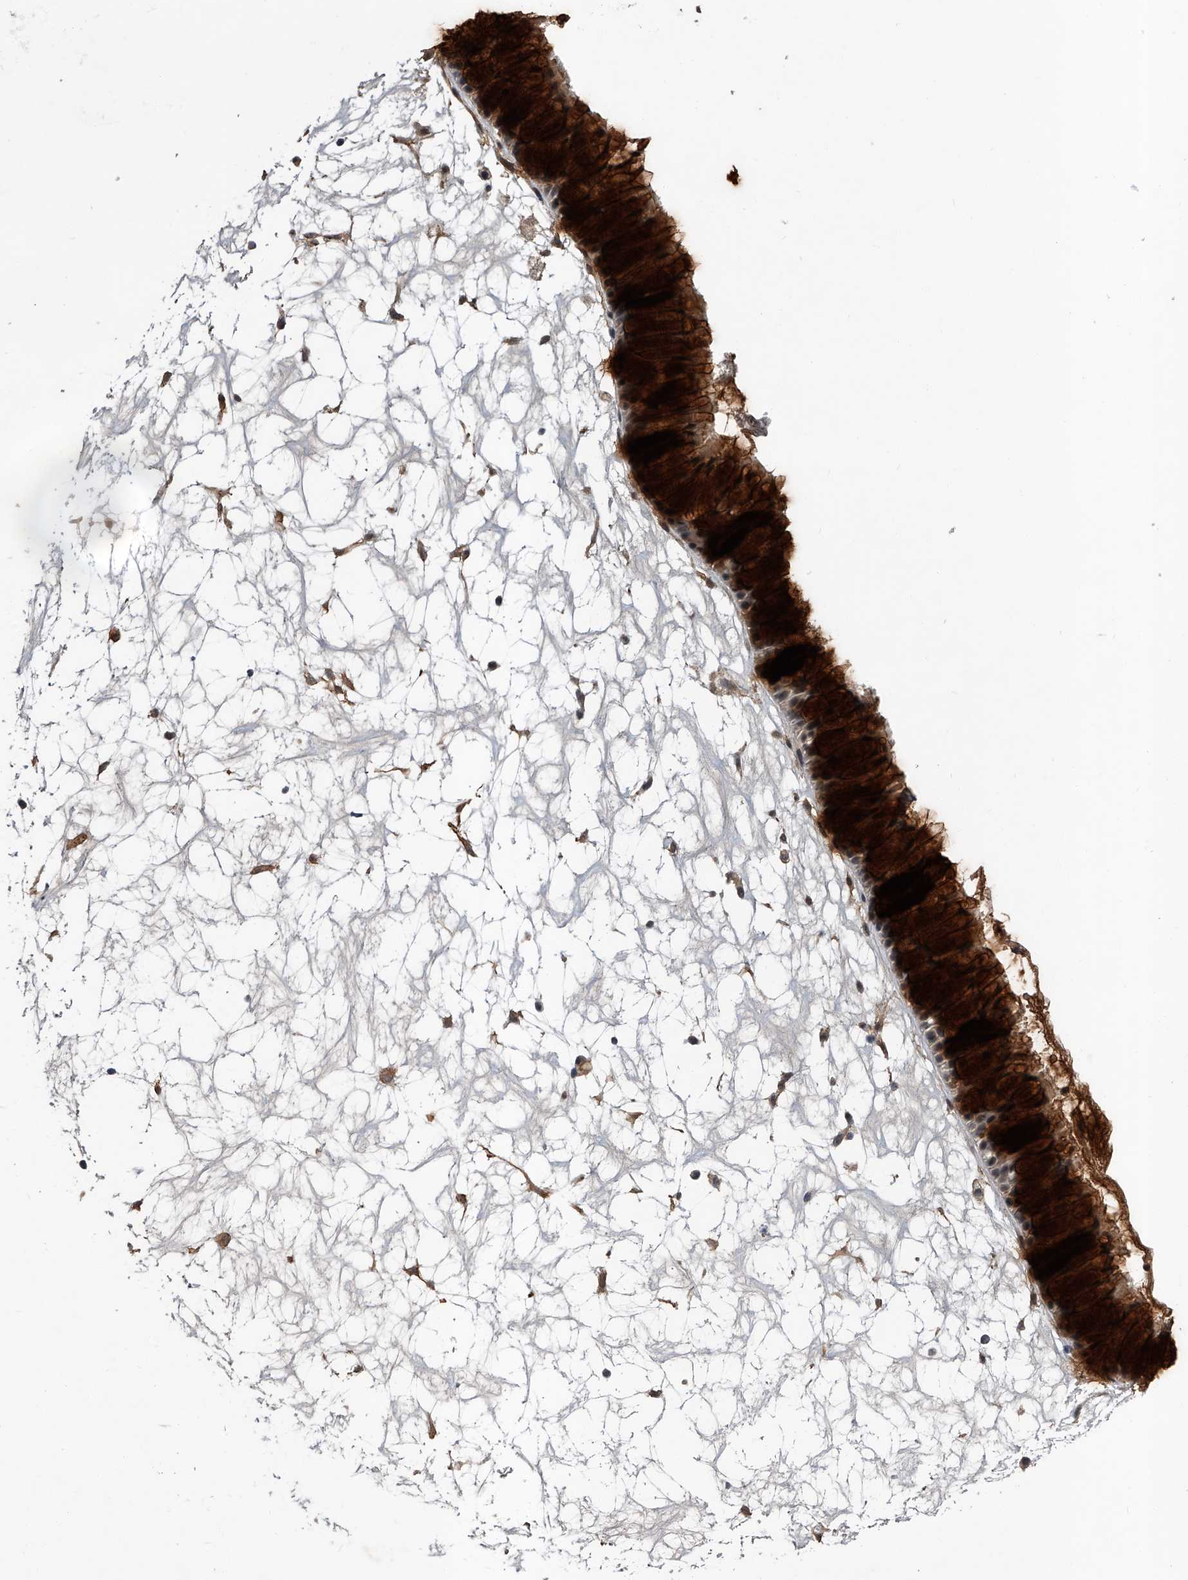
{"staining": {"intensity": "strong", "quantity": "25%-75%", "location": "cytoplasmic/membranous"}, "tissue": "nasopharynx", "cell_type": "Respiratory epithelial cells", "image_type": "normal", "snomed": [{"axis": "morphology", "description": "Normal tissue, NOS"}, {"axis": "topography", "description": "Nasopharynx"}], "caption": "About 25%-75% of respiratory epithelial cells in unremarkable nasopharynx display strong cytoplasmic/membranous protein positivity as visualized by brown immunohistochemical staining.", "gene": "SLC12A8", "patient": {"sex": "male", "age": 64}}